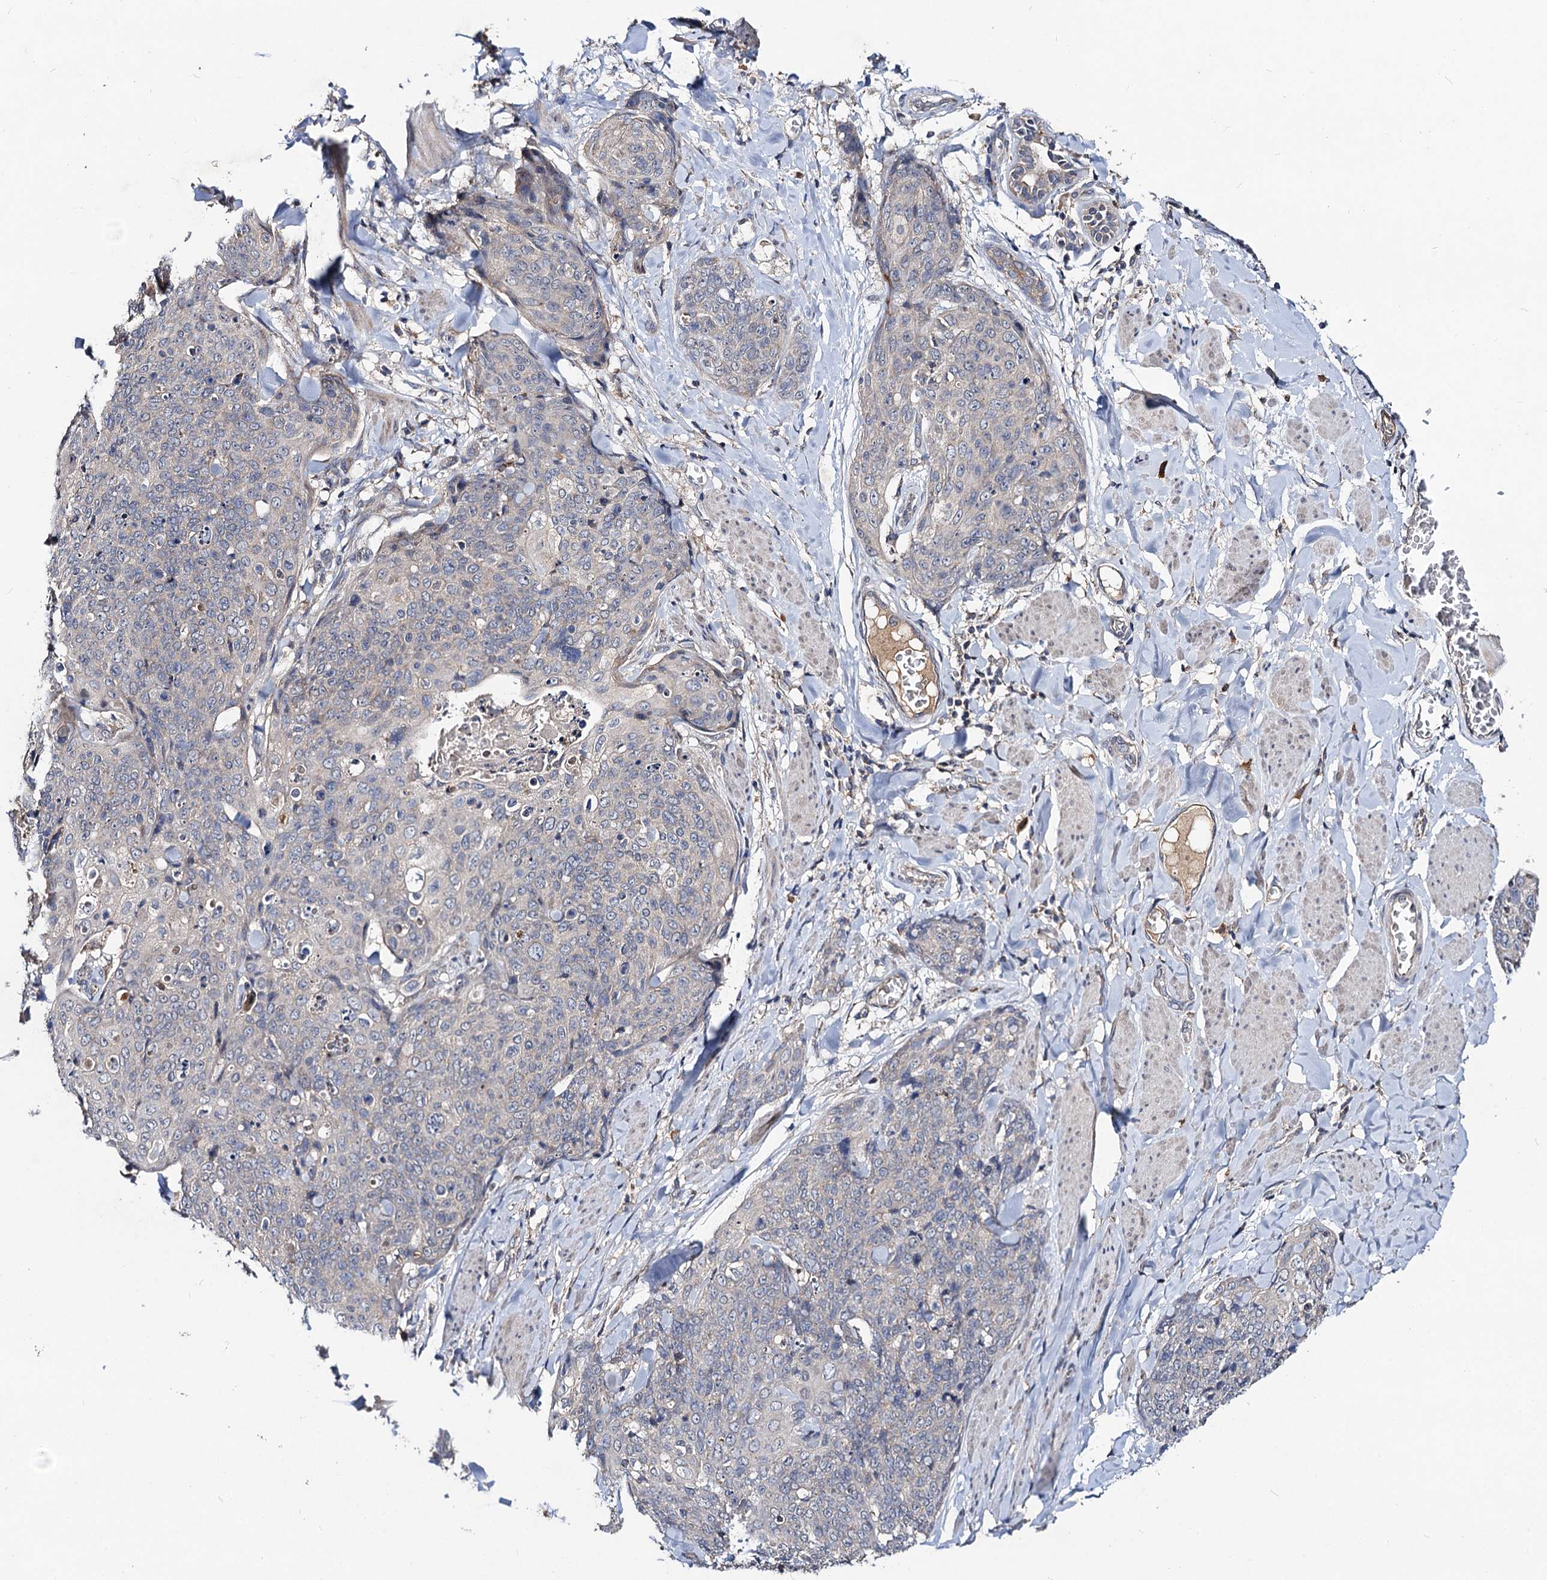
{"staining": {"intensity": "negative", "quantity": "none", "location": "none"}, "tissue": "skin cancer", "cell_type": "Tumor cells", "image_type": "cancer", "snomed": [{"axis": "morphology", "description": "Squamous cell carcinoma, NOS"}, {"axis": "topography", "description": "Skin"}, {"axis": "topography", "description": "Vulva"}], "caption": "Immunohistochemical staining of human squamous cell carcinoma (skin) shows no significant expression in tumor cells.", "gene": "VPS37D", "patient": {"sex": "female", "age": 85}}